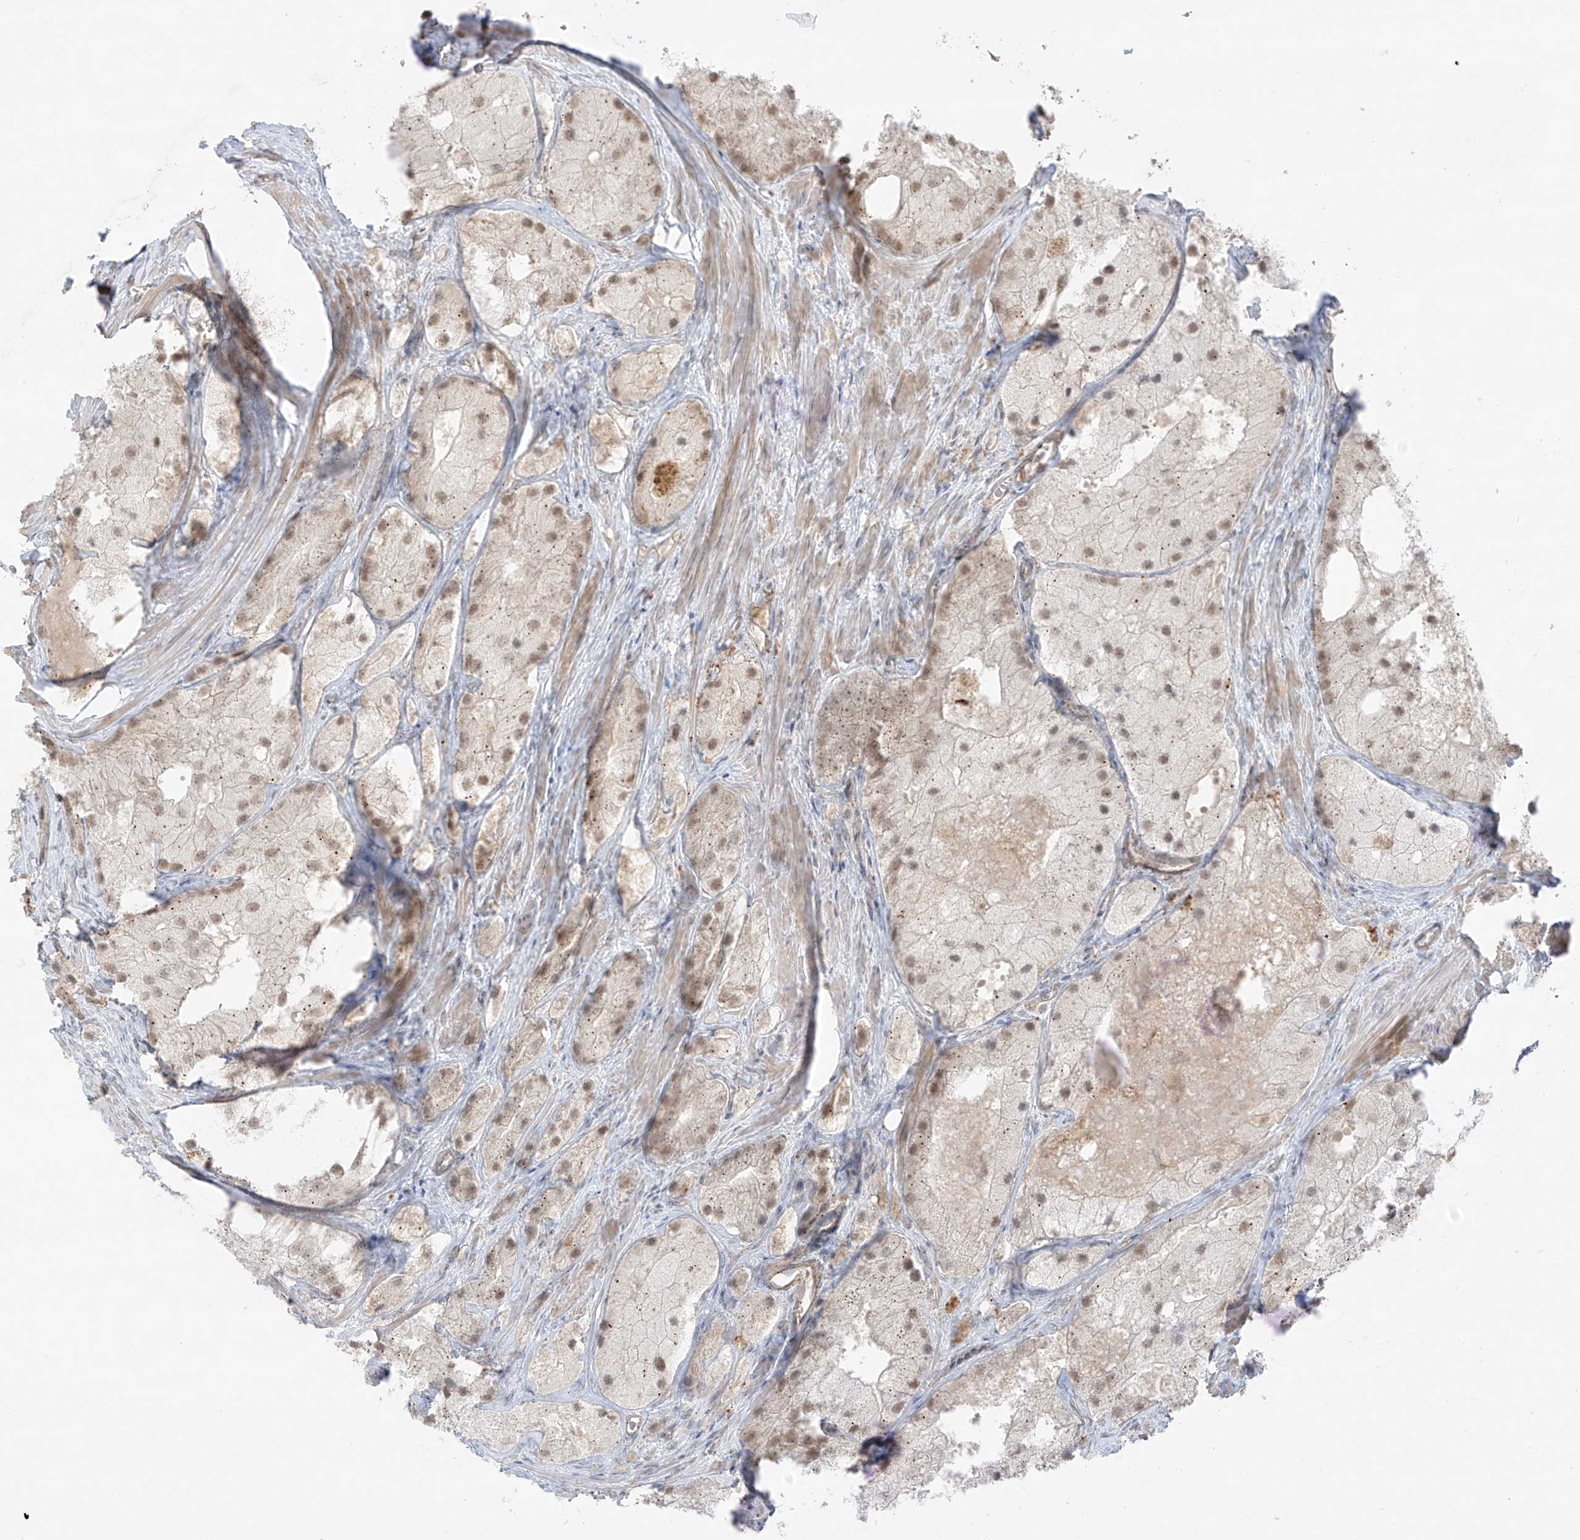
{"staining": {"intensity": "moderate", "quantity": "25%-75%", "location": "cytoplasmic/membranous,nuclear"}, "tissue": "prostate cancer", "cell_type": "Tumor cells", "image_type": "cancer", "snomed": [{"axis": "morphology", "description": "Adenocarcinoma, Low grade"}, {"axis": "topography", "description": "Prostate"}], "caption": "Protein expression analysis of human low-grade adenocarcinoma (prostate) reveals moderate cytoplasmic/membranous and nuclear positivity in approximately 25%-75% of tumor cells. The staining was performed using DAB to visualize the protein expression in brown, while the nuclei were stained in blue with hematoxylin (Magnification: 20x).", "gene": "N4BP3", "patient": {"sex": "male", "age": 69}}